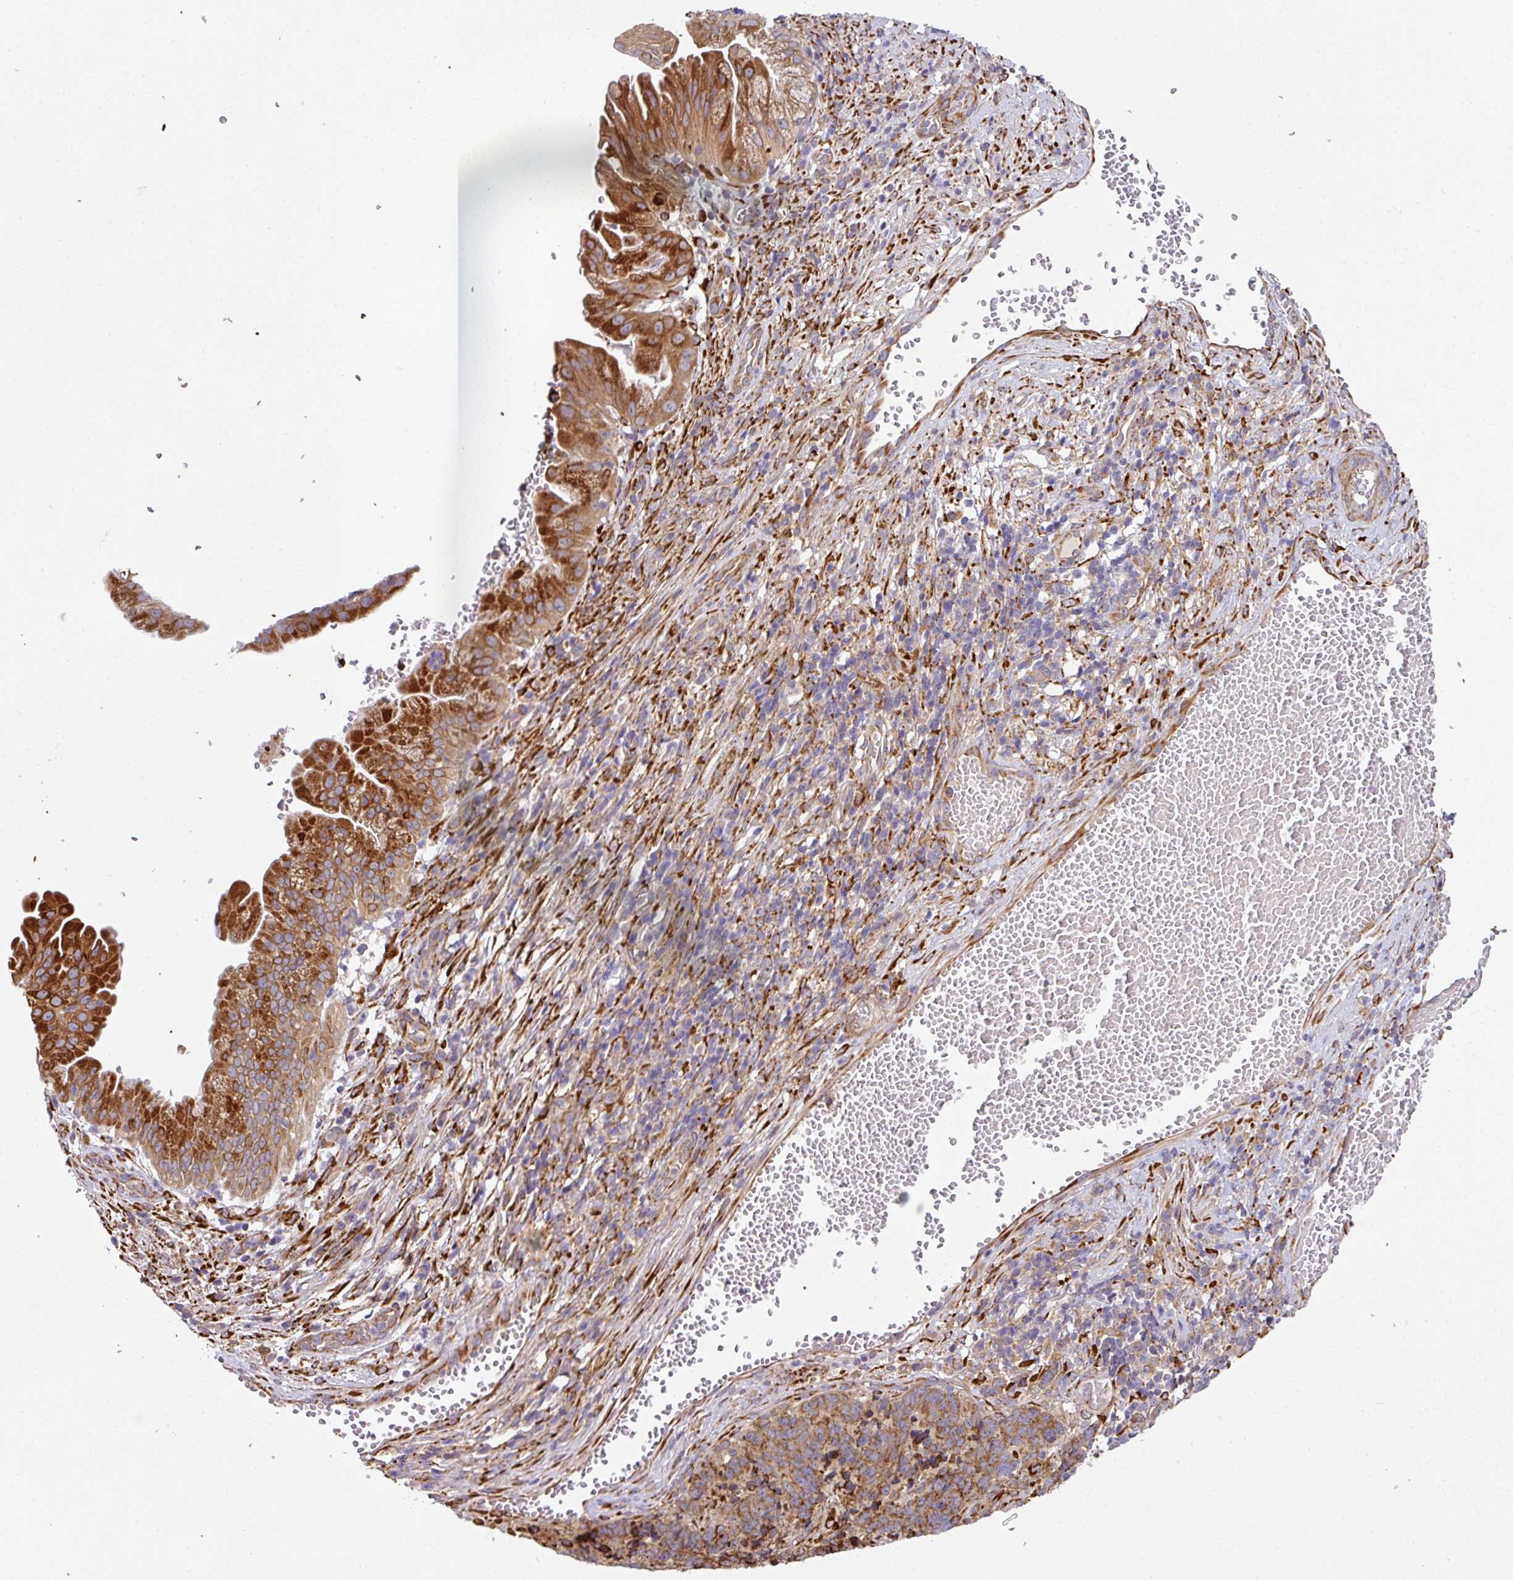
{"staining": {"intensity": "strong", "quantity": ">75%", "location": "cytoplasmic/membranous"}, "tissue": "cervical cancer", "cell_type": "Tumor cells", "image_type": "cancer", "snomed": [{"axis": "morphology", "description": "Squamous cell carcinoma, NOS"}, {"axis": "topography", "description": "Cervix"}], "caption": "The histopathology image demonstrates a brown stain indicating the presence of a protein in the cytoplasmic/membranous of tumor cells in cervical cancer (squamous cell carcinoma). (DAB (3,3'-diaminobenzidine) IHC, brown staining for protein, blue staining for nuclei).", "gene": "ZNF268", "patient": {"sex": "female", "age": 29}}